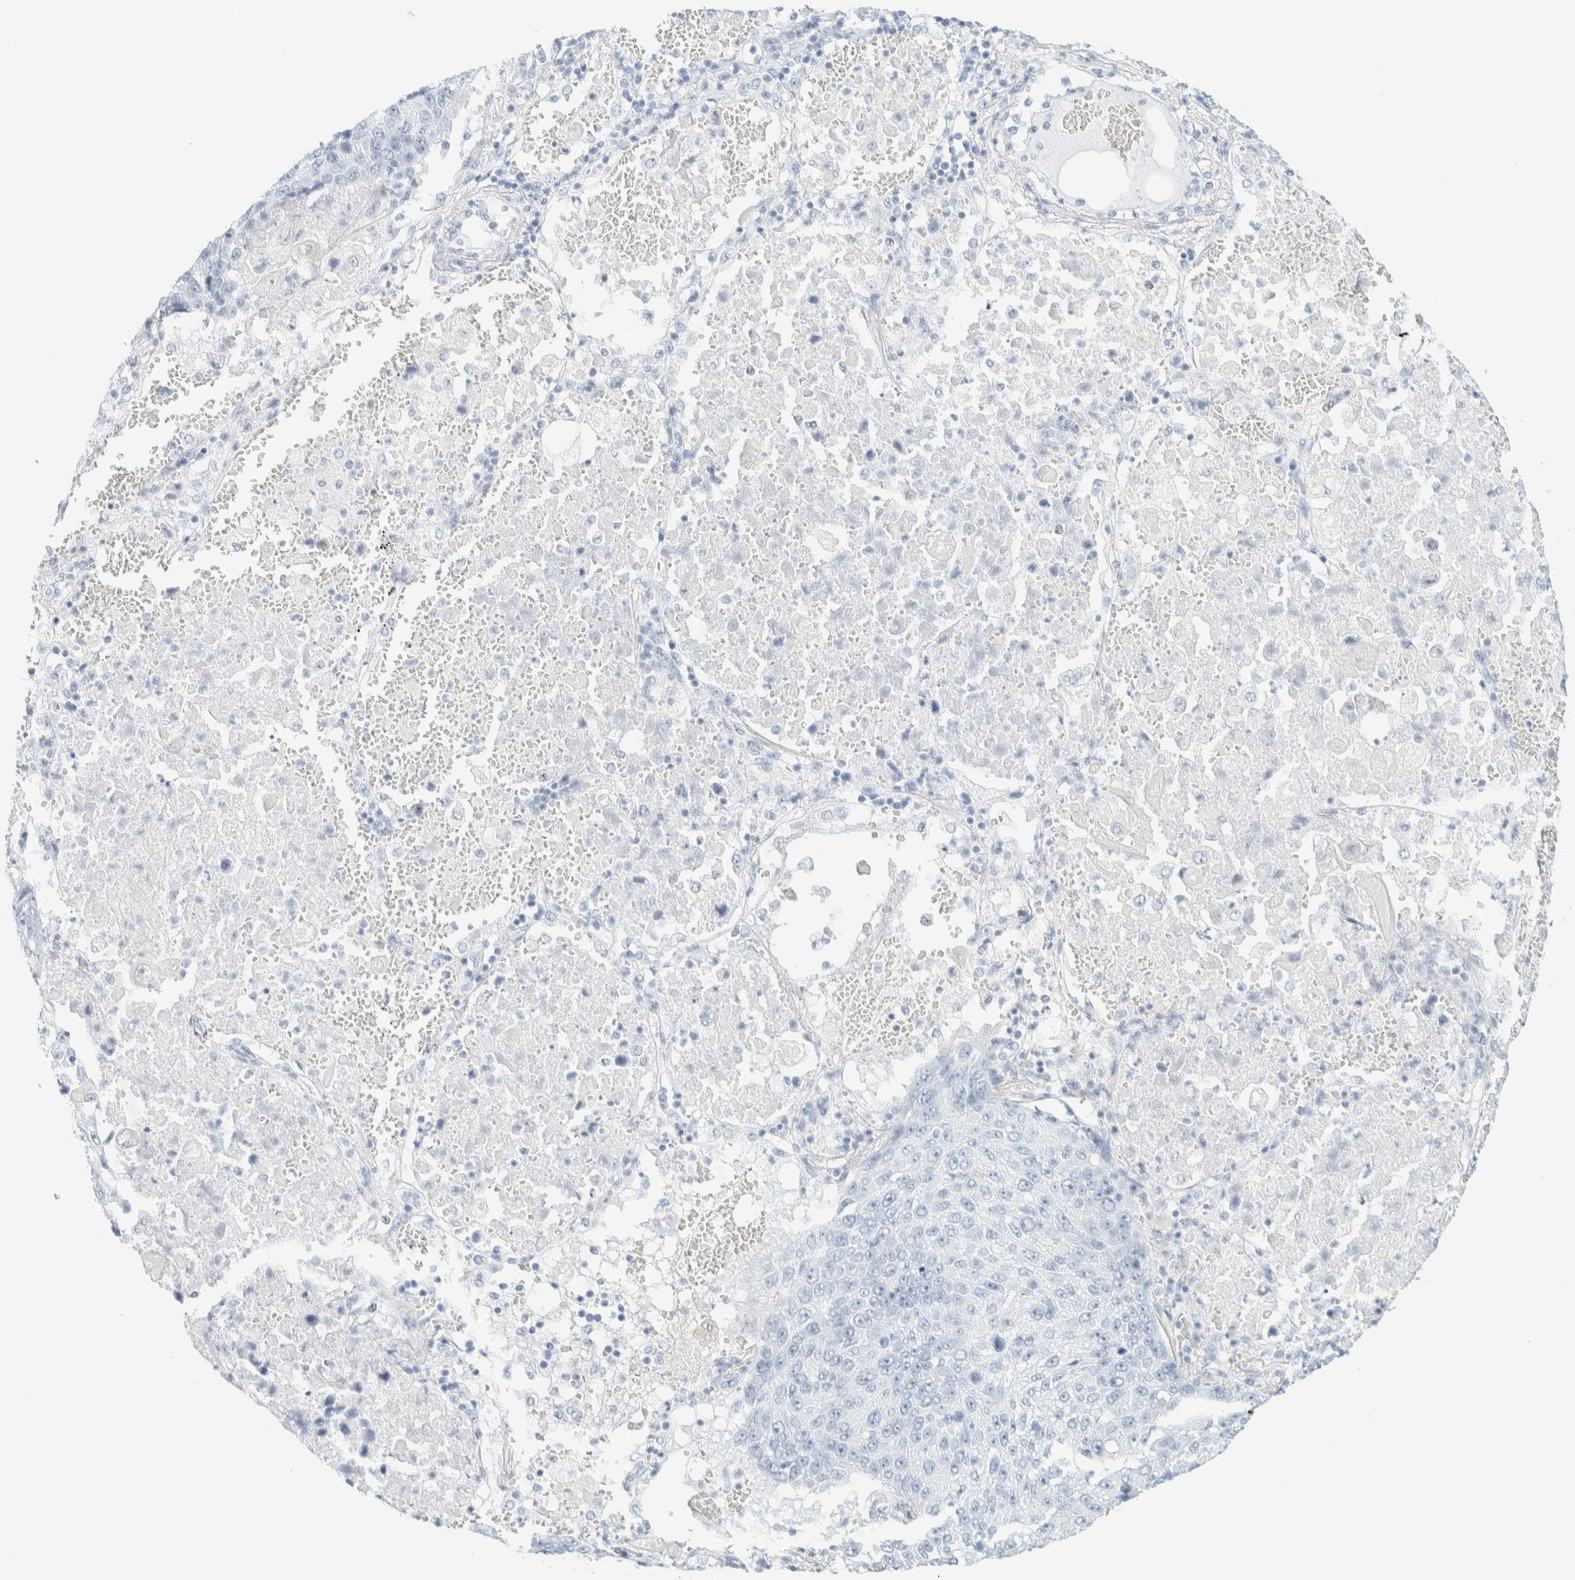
{"staining": {"intensity": "negative", "quantity": "none", "location": "none"}, "tissue": "lung cancer", "cell_type": "Tumor cells", "image_type": "cancer", "snomed": [{"axis": "morphology", "description": "Squamous cell carcinoma, NOS"}, {"axis": "topography", "description": "Lung"}], "caption": "The micrograph exhibits no staining of tumor cells in lung cancer (squamous cell carcinoma).", "gene": "ATCAY", "patient": {"sex": "male", "age": 61}}